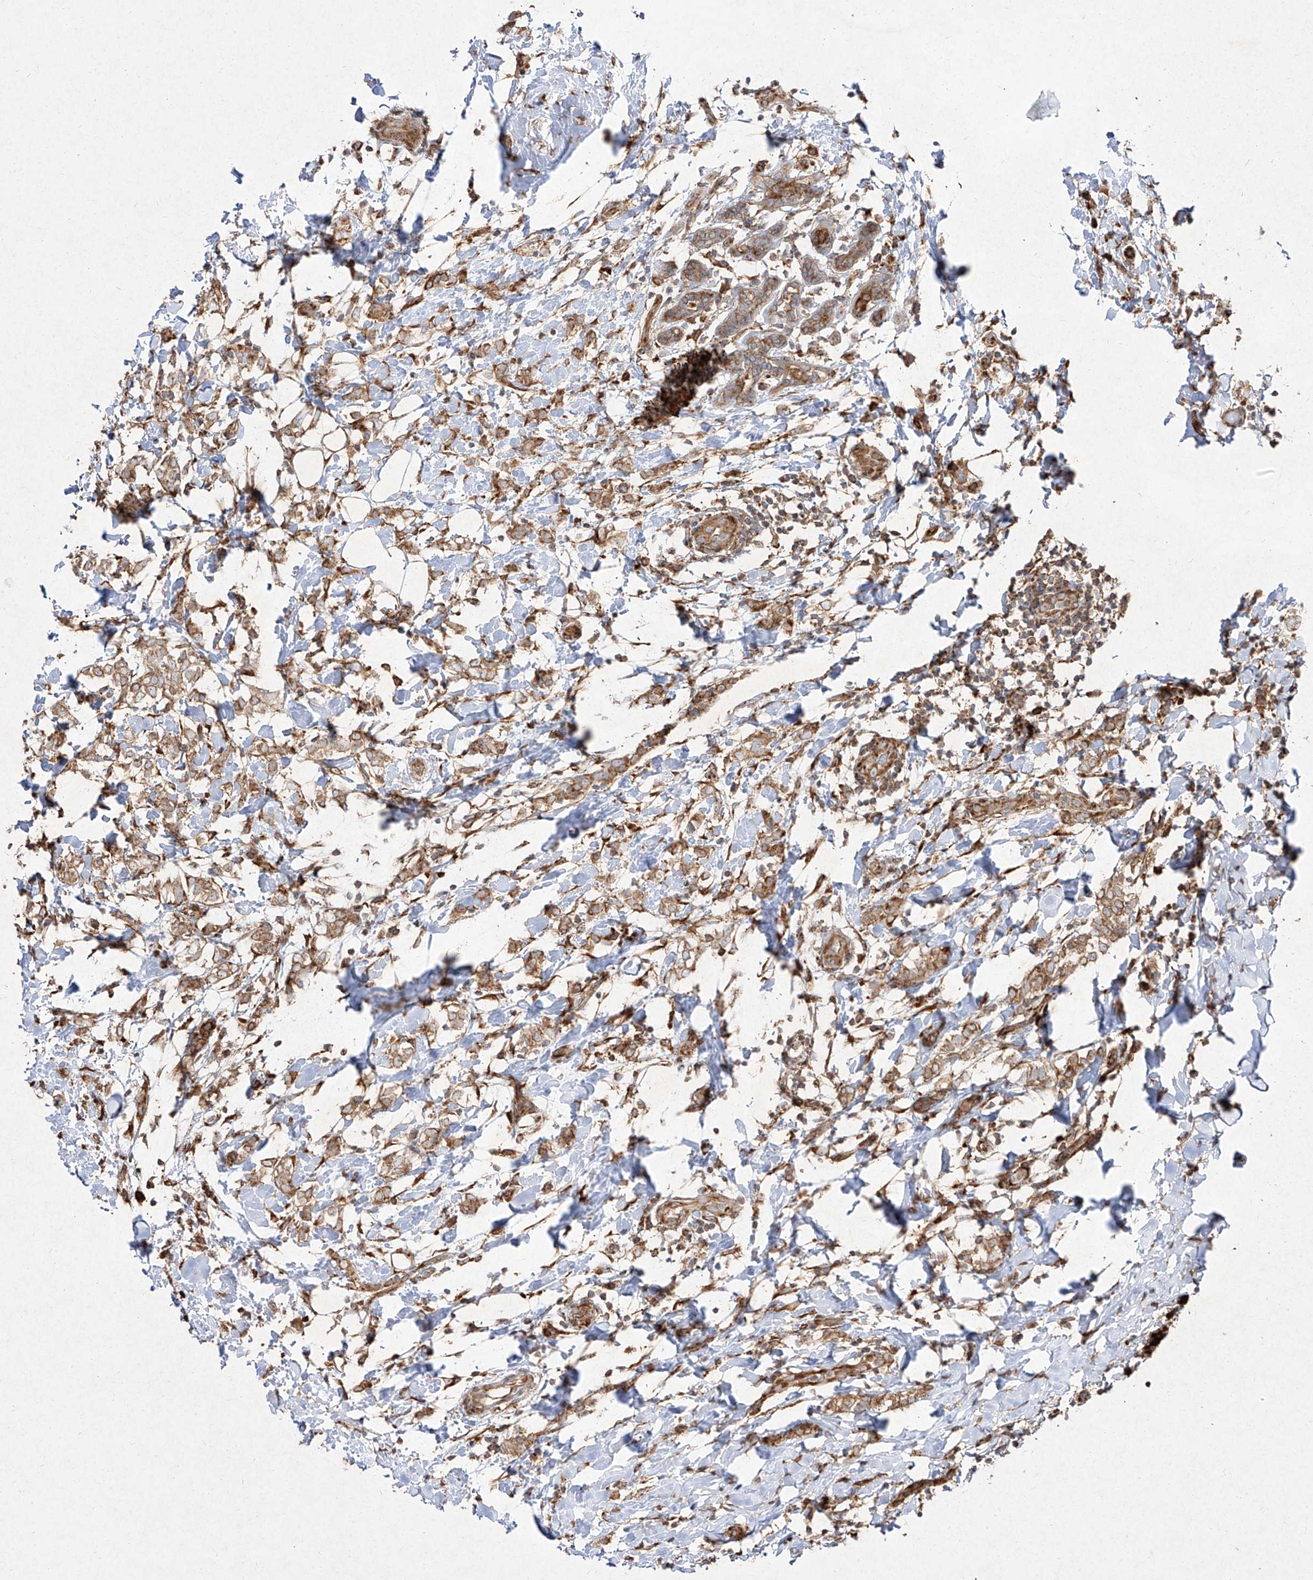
{"staining": {"intensity": "moderate", "quantity": ">75%", "location": "cytoplasmic/membranous"}, "tissue": "breast cancer", "cell_type": "Tumor cells", "image_type": "cancer", "snomed": [{"axis": "morphology", "description": "Normal tissue, NOS"}, {"axis": "morphology", "description": "Lobular carcinoma"}, {"axis": "topography", "description": "Breast"}], "caption": "This is a histology image of IHC staining of lobular carcinoma (breast), which shows moderate expression in the cytoplasmic/membranous of tumor cells.", "gene": "RPS25", "patient": {"sex": "female", "age": 47}}